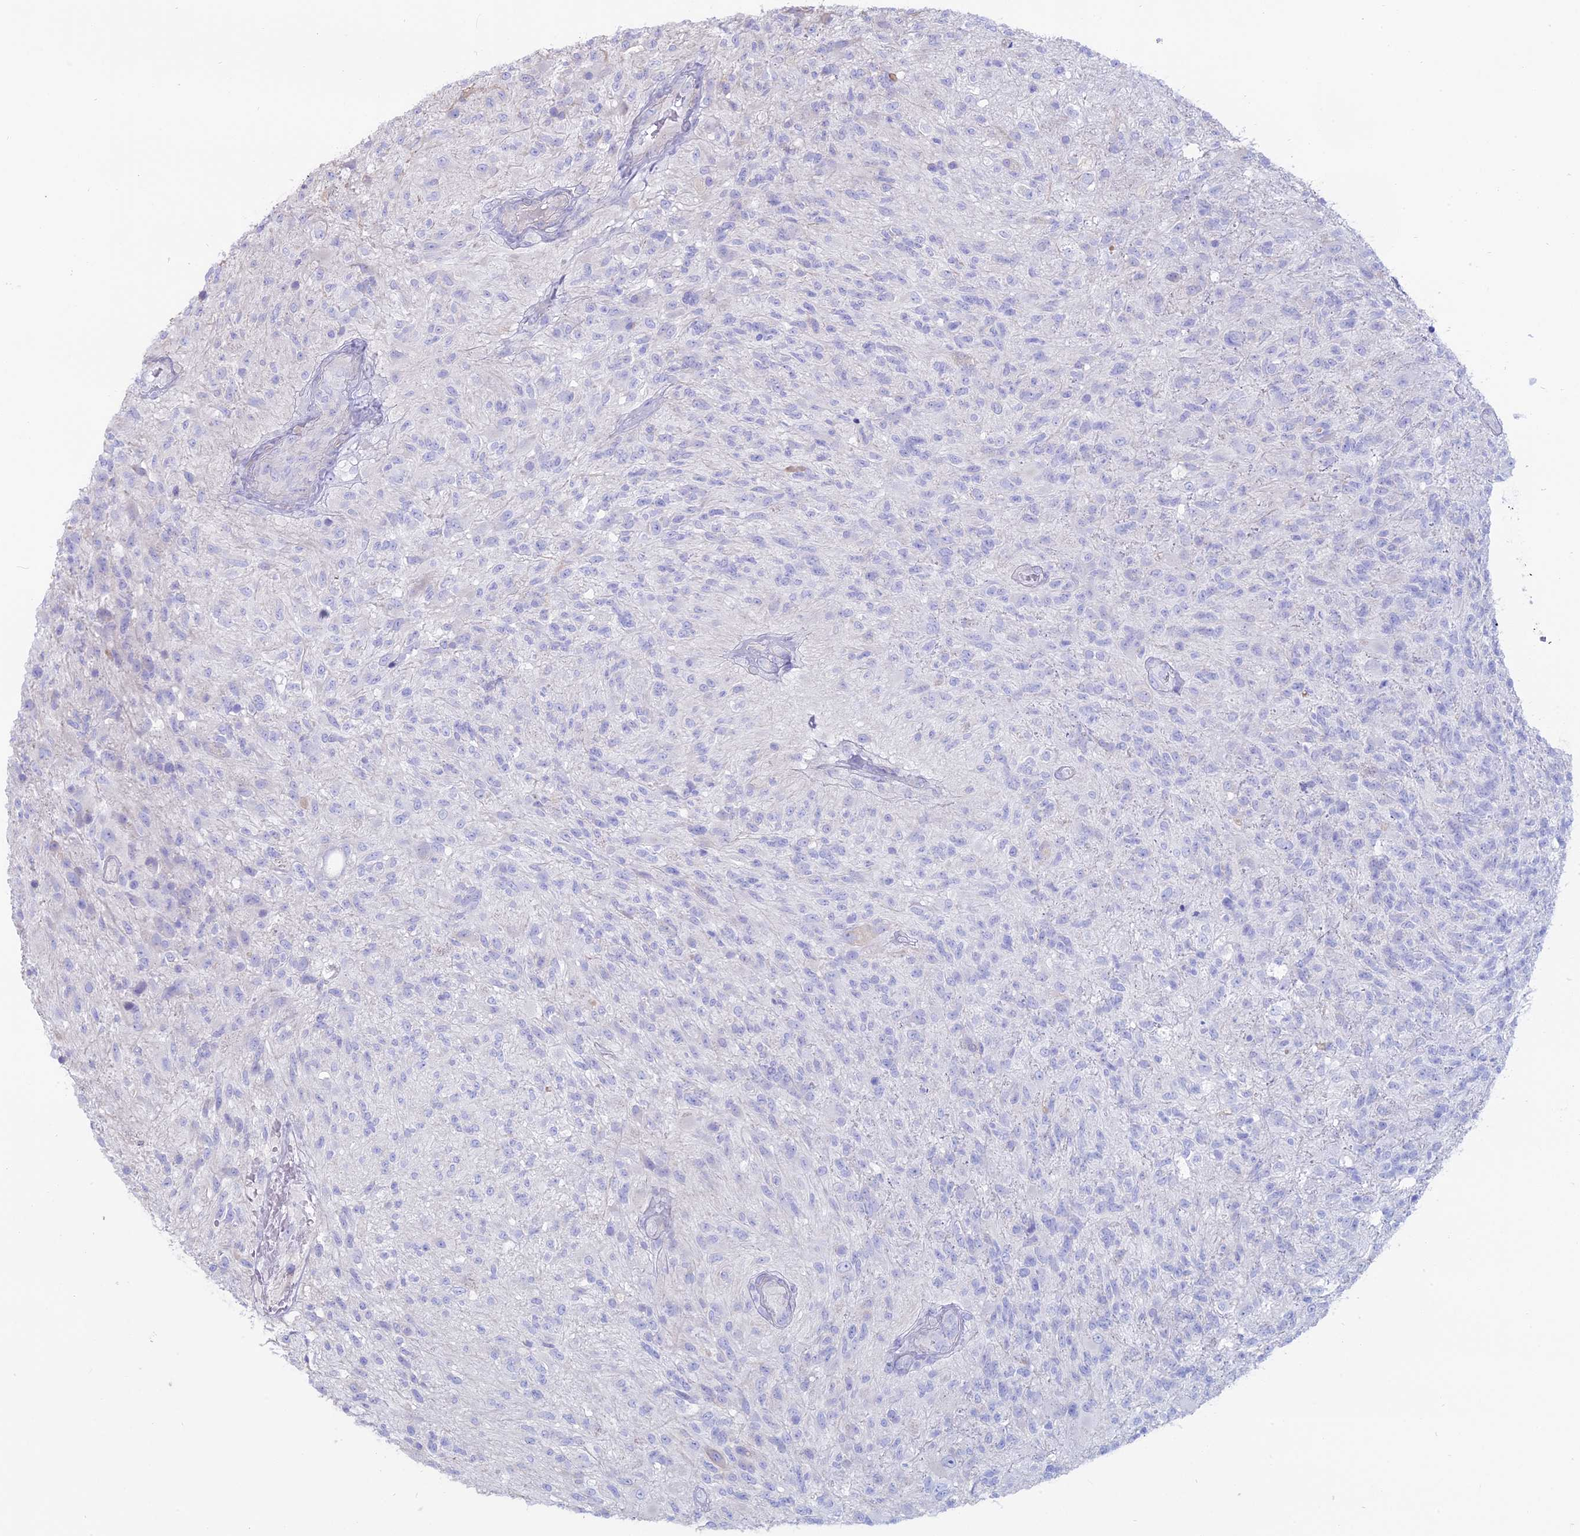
{"staining": {"intensity": "negative", "quantity": "none", "location": "none"}, "tissue": "glioma", "cell_type": "Tumor cells", "image_type": "cancer", "snomed": [{"axis": "morphology", "description": "Glioma, malignant, High grade"}, {"axis": "topography", "description": "Brain"}], "caption": "DAB immunohistochemical staining of malignant high-grade glioma demonstrates no significant staining in tumor cells.", "gene": "OR2AE1", "patient": {"sex": "male", "age": 56}}